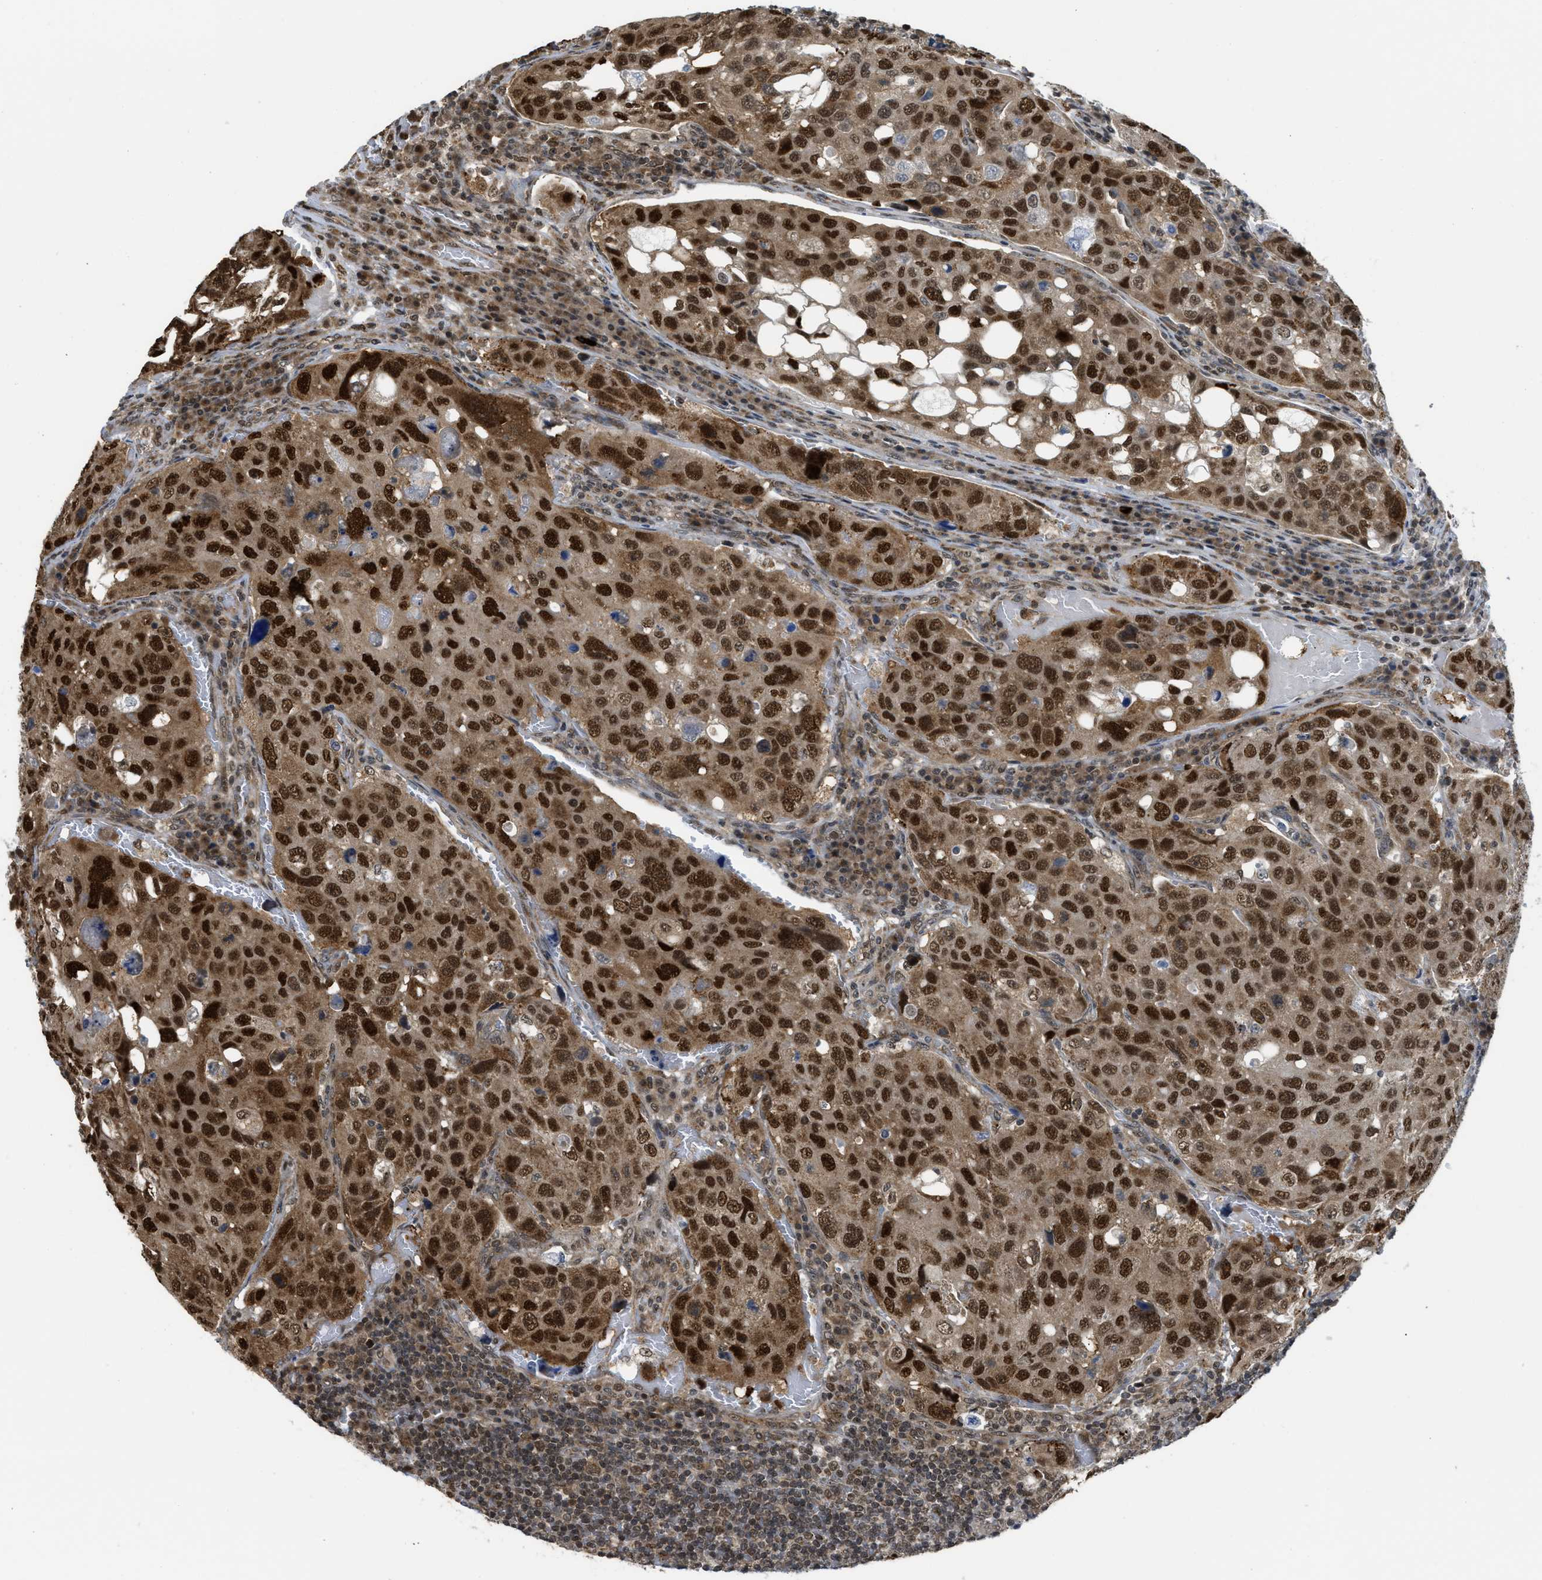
{"staining": {"intensity": "strong", "quantity": ">75%", "location": "cytoplasmic/membranous,nuclear"}, "tissue": "urothelial cancer", "cell_type": "Tumor cells", "image_type": "cancer", "snomed": [{"axis": "morphology", "description": "Urothelial carcinoma, High grade"}, {"axis": "topography", "description": "Lymph node"}, {"axis": "topography", "description": "Urinary bladder"}], "caption": "A high amount of strong cytoplasmic/membranous and nuclear positivity is identified in about >75% of tumor cells in urothelial cancer tissue.", "gene": "TACC1", "patient": {"sex": "male", "age": 51}}